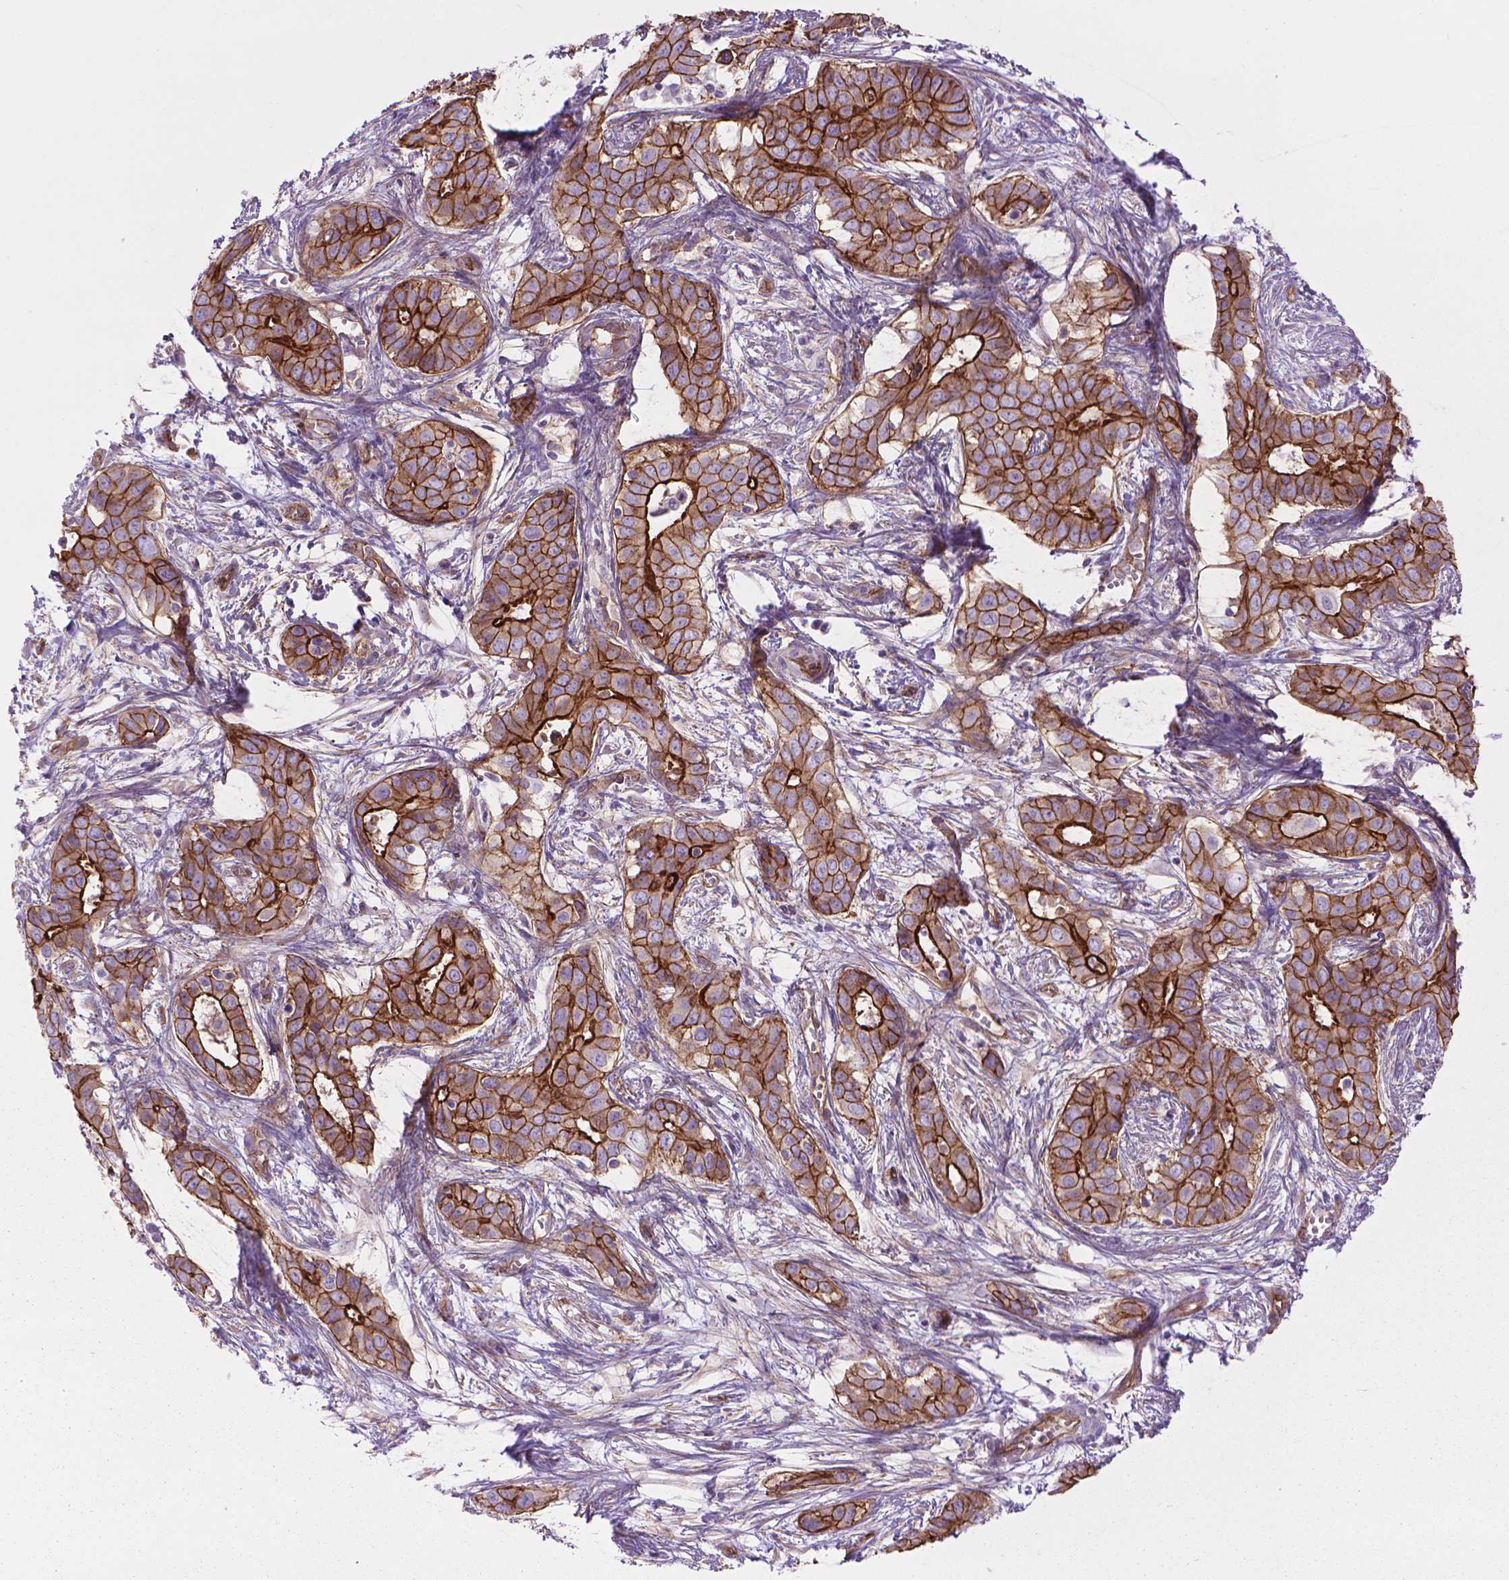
{"staining": {"intensity": "strong", "quantity": ">75%", "location": "cytoplasmic/membranous"}, "tissue": "liver cancer", "cell_type": "Tumor cells", "image_type": "cancer", "snomed": [{"axis": "morphology", "description": "Cholangiocarcinoma"}, {"axis": "topography", "description": "Liver"}], "caption": "Immunohistochemistry (IHC) photomicrograph of human liver cholangiocarcinoma stained for a protein (brown), which reveals high levels of strong cytoplasmic/membranous positivity in about >75% of tumor cells.", "gene": "TENT5A", "patient": {"sex": "female", "age": 65}}